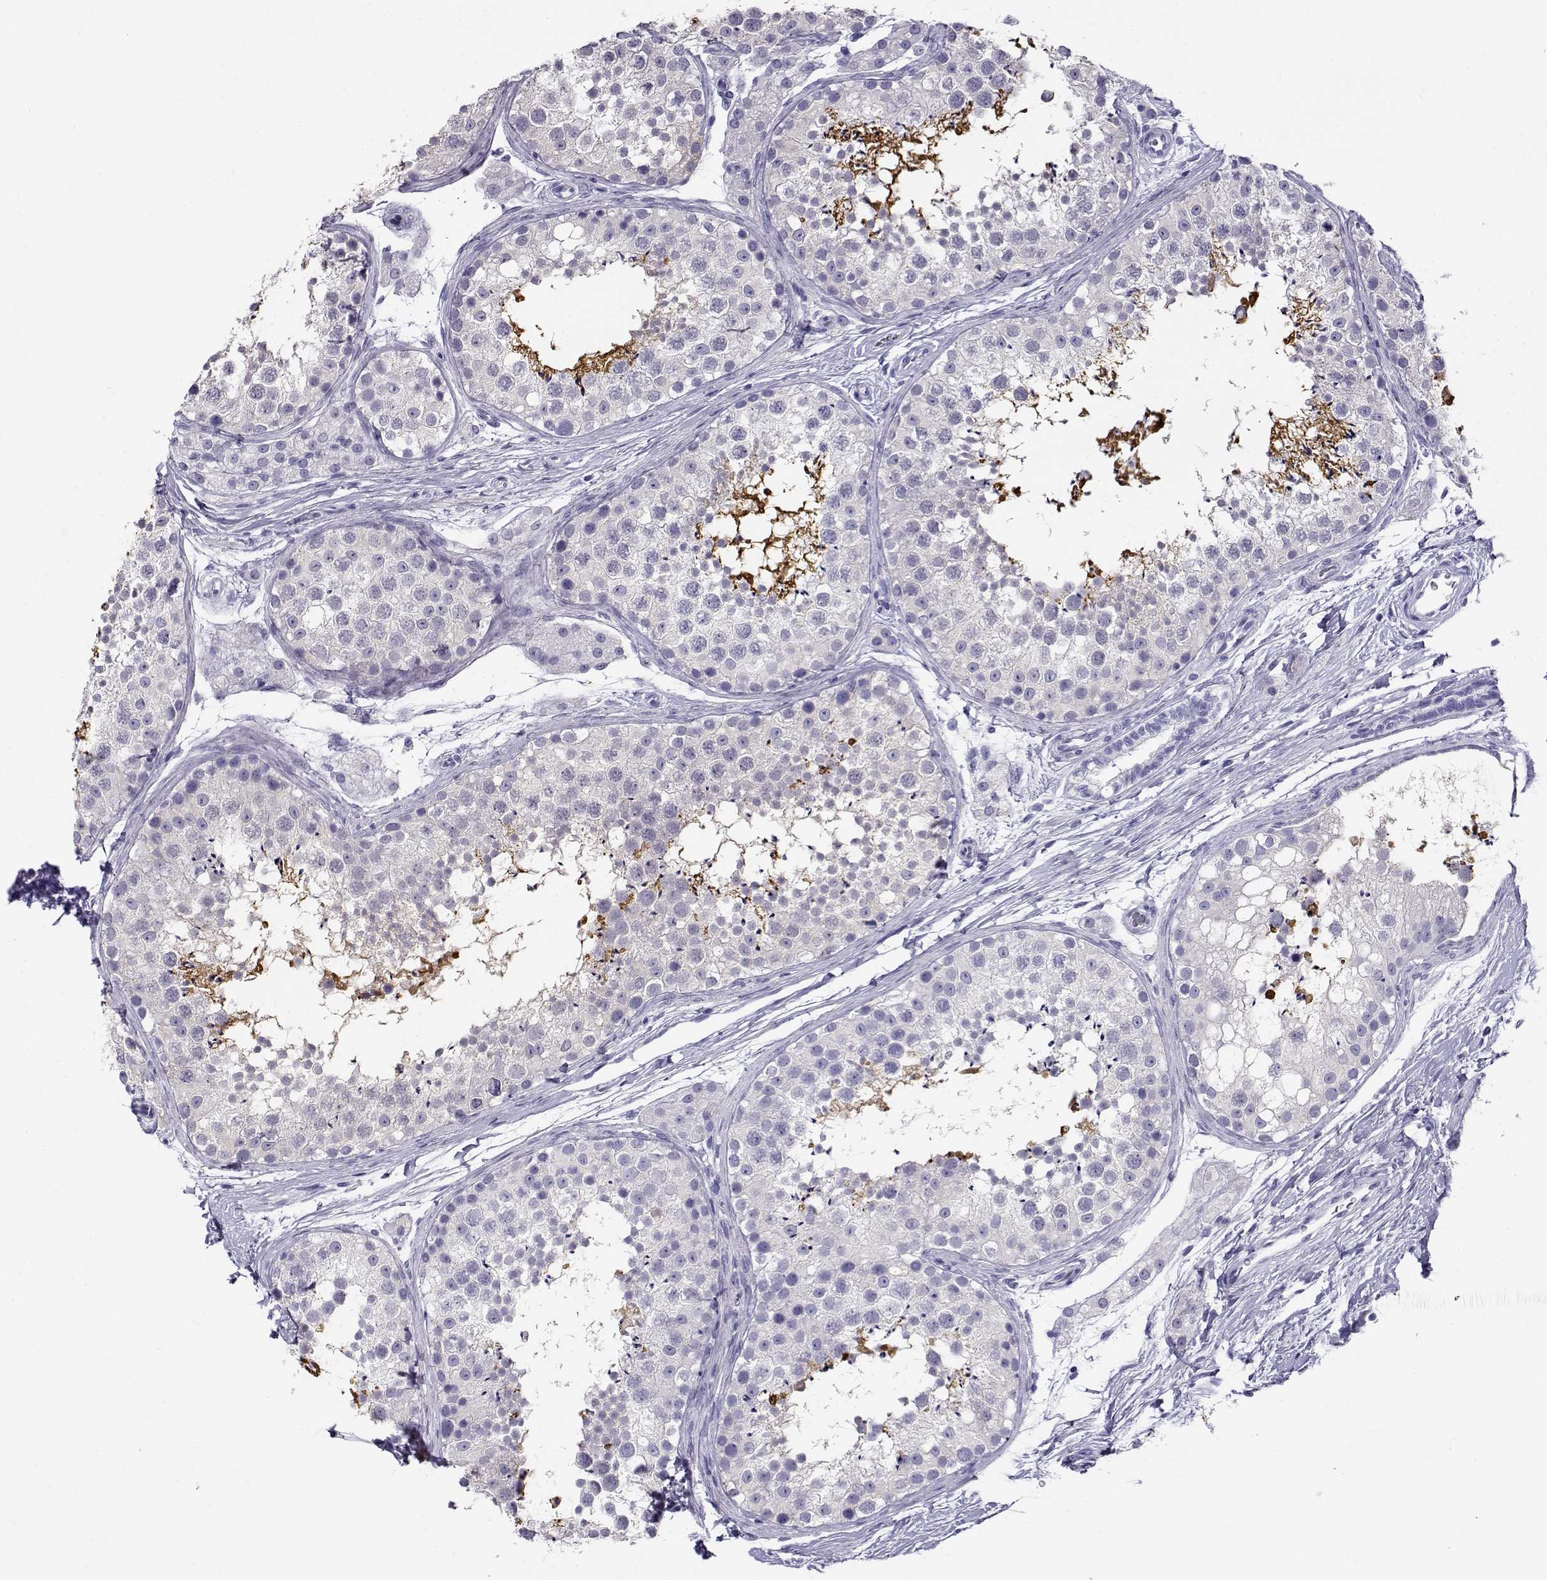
{"staining": {"intensity": "strong", "quantity": "<25%", "location": "cytoplasmic/membranous"}, "tissue": "testis", "cell_type": "Cells in seminiferous ducts", "image_type": "normal", "snomed": [{"axis": "morphology", "description": "Normal tissue, NOS"}, {"axis": "topography", "description": "Testis"}], "caption": "Brown immunohistochemical staining in benign testis demonstrates strong cytoplasmic/membranous expression in about <25% of cells in seminiferous ducts.", "gene": "CABS1", "patient": {"sex": "male", "age": 41}}